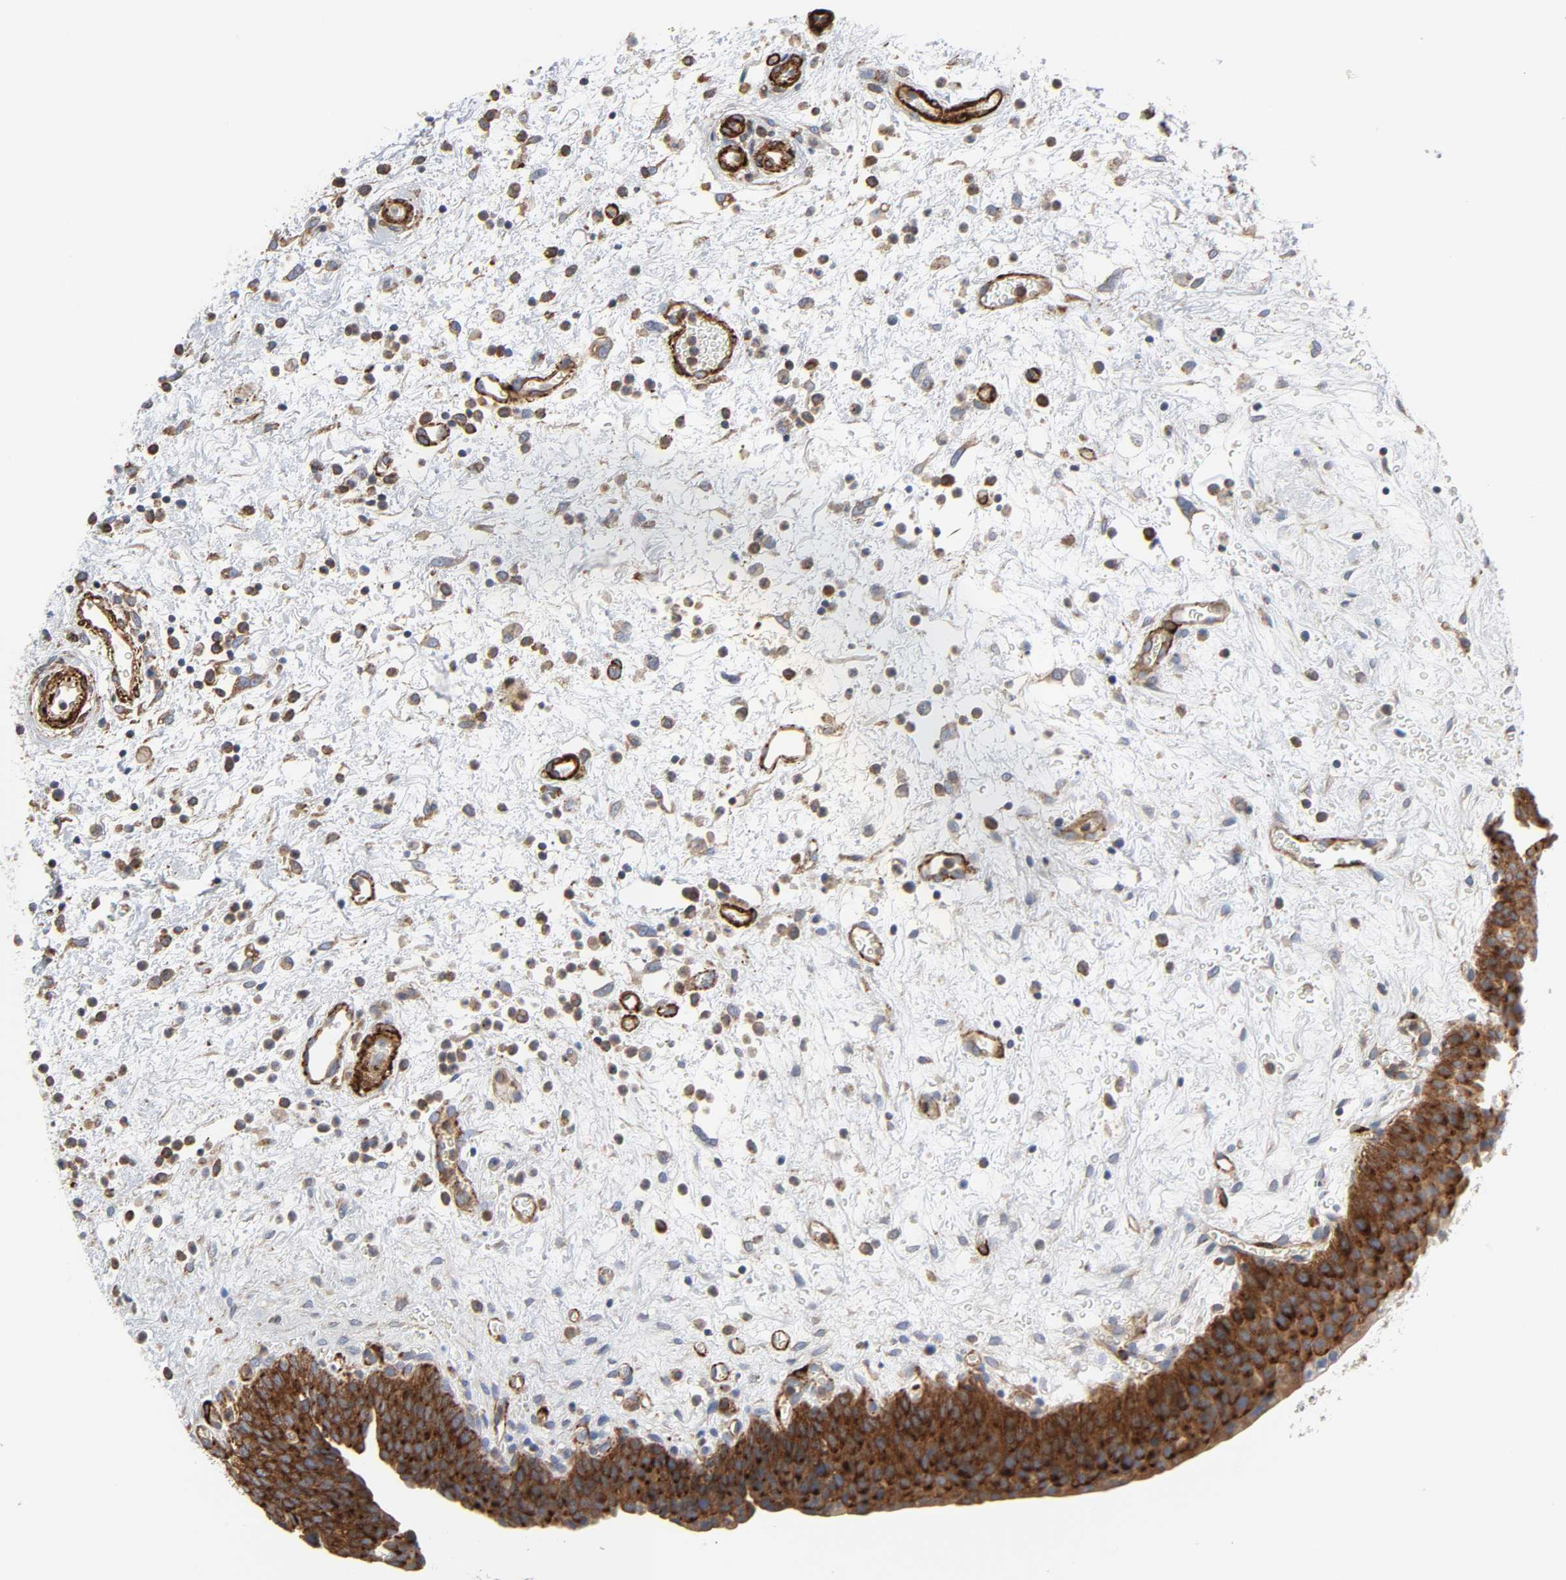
{"staining": {"intensity": "strong", "quantity": ">75%", "location": "cytoplasmic/membranous"}, "tissue": "urinary bladder", "cell_type": "Urothelial cells", "image_type": "normal", "snomed": [{"axis": "morphology", "description": "Normal tissue, NOS"}, {"axis": "morphology", "description": "Dysplasia, NOS"}, {"axis": "topography", "description": "Urinary bladder"}], "caption": "High-power microscopy captured an immunohistochemistry (IHC) image of normal urinary bladder, revealing strong cytoplasmic/membranous positivity in approximately >75% of urothelial cells. (DAB IHC with brightfield microscopy, high magnification).", "gene": "ARHGAP1", "patient": {"sex": "male", "age": 35}}